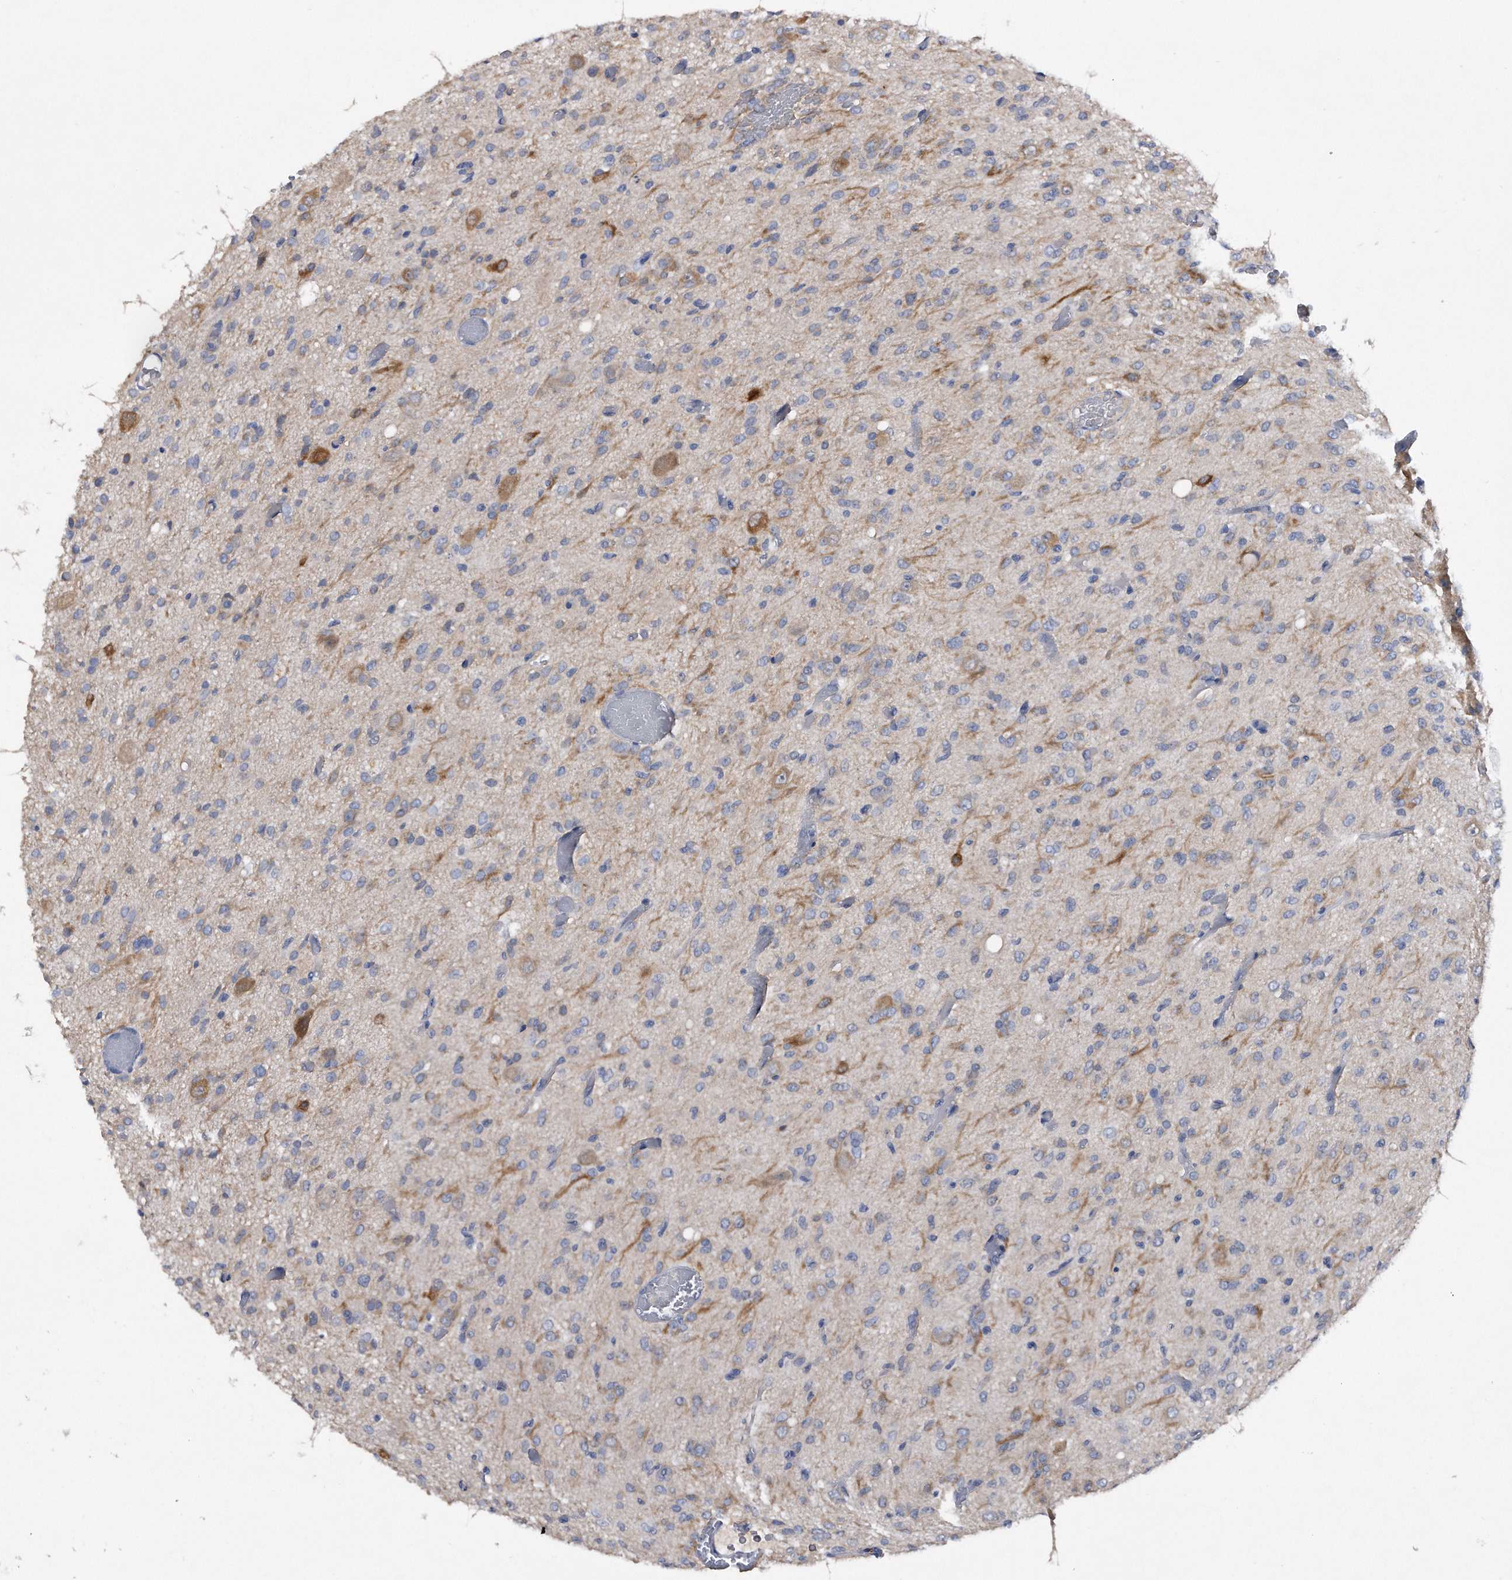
{"staining": {"intensity": "negative", "quantity": "none", "location": "none"}, "tissue": "glioma", "cell_type": "Tumor cells", "image_type": "cancer", "snomed": [{"axis": "morphology", "description": "Glioma, malignant, High grade"}, {"axis": "topography", "description": "Brain"}], "caption": "Protein analysis of glioma exhibits no significant expression in tumor cells.", "gene": "ASNS", "patient": {"sex": "female", "age": 59}}